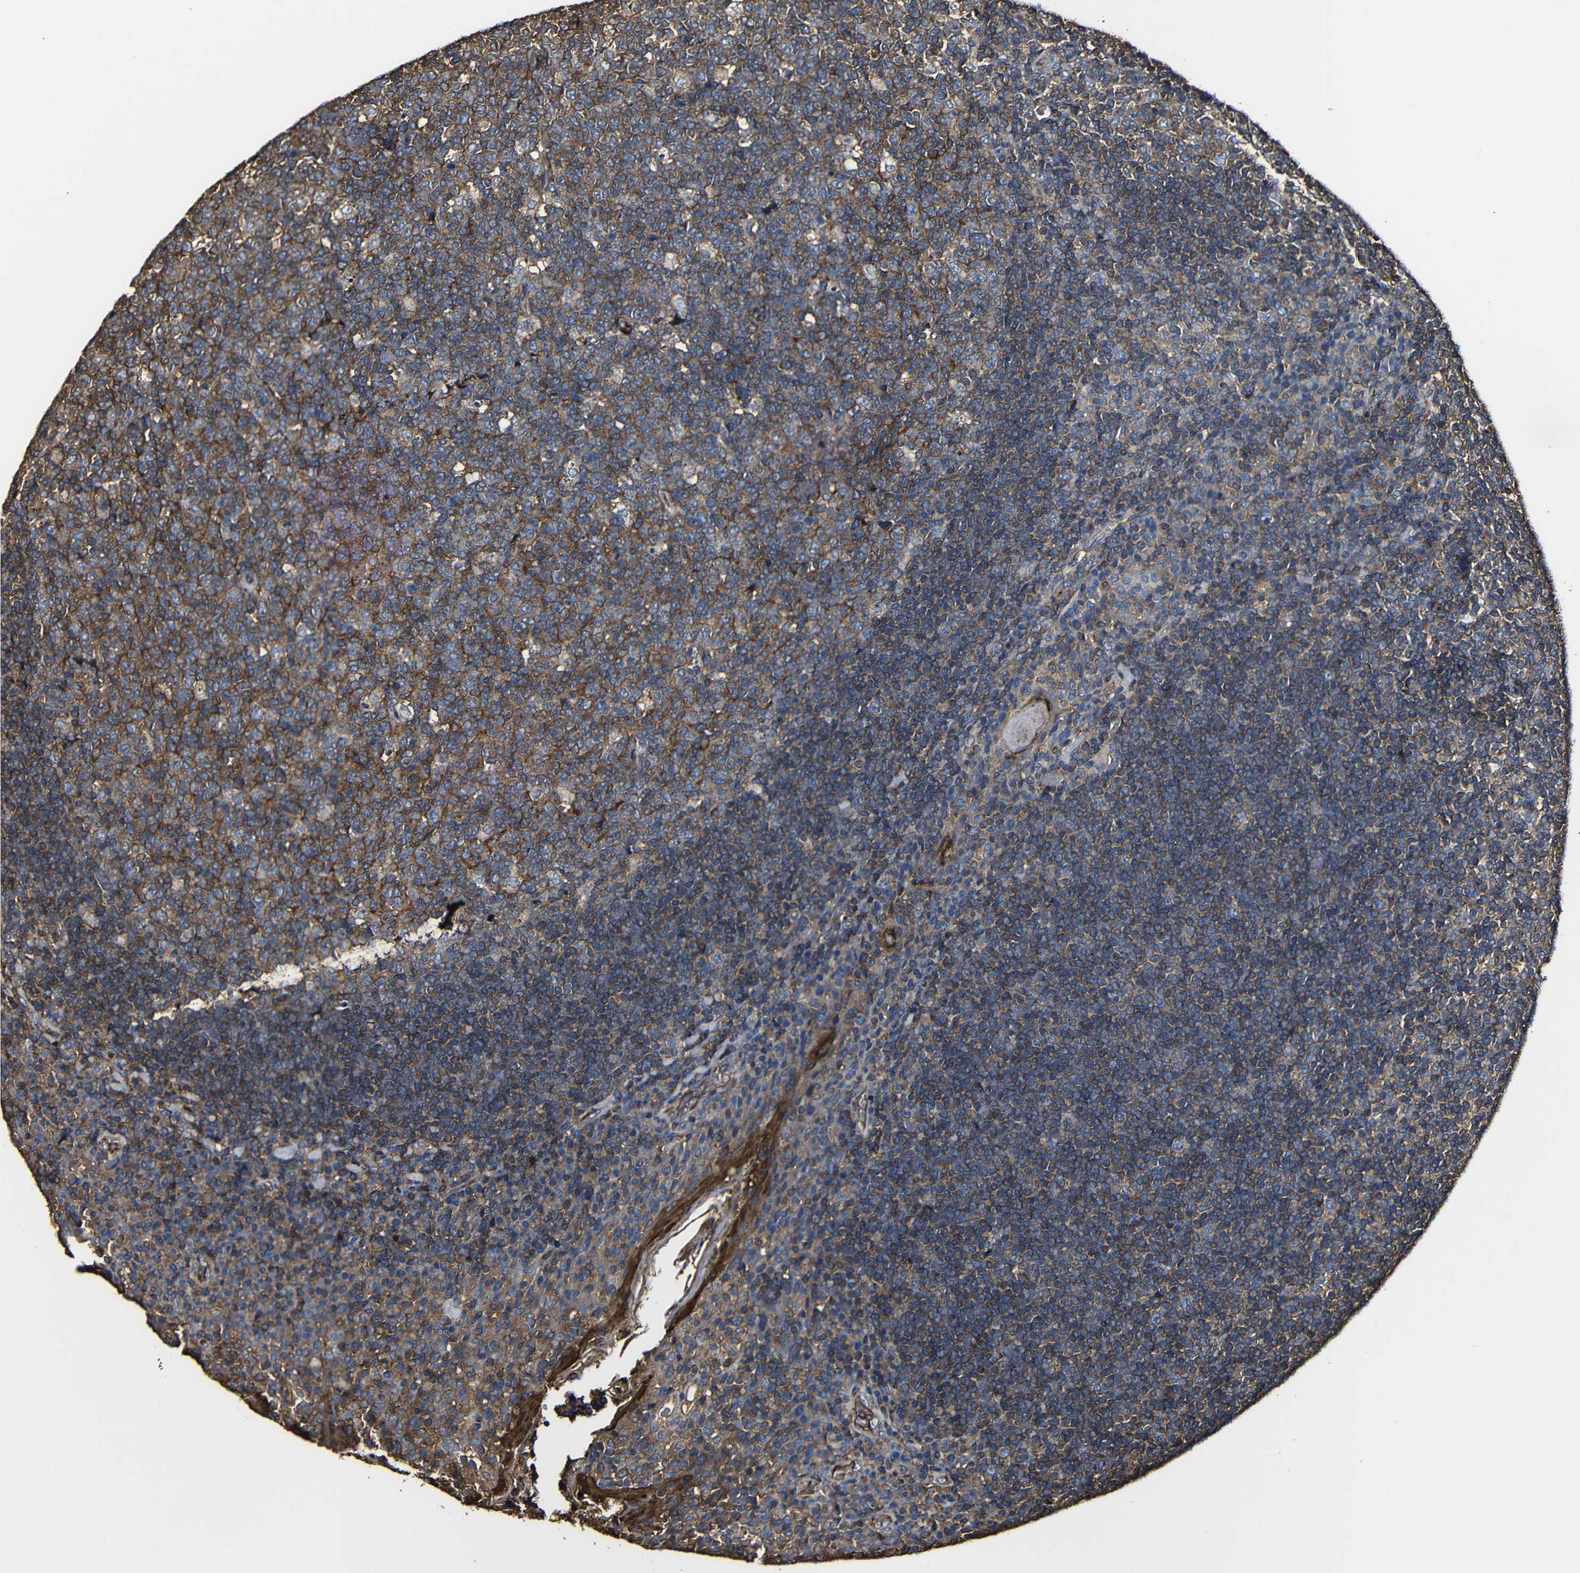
{"staining": {"intensity": "moderate", "quantity": ">75%", "location": "cytoplasmic/membranous"}, "tissue": "tonsil", "cell_type": "Germinal center cells", "image_type": "normal", "snomed": [{"axis": "morphology", "description": "Normal tissue, NOS"}, {"axis": "topography", "description": "Tonsil"}], "caption": "Tonsil stained with IHC exhibits moderate cytoplasmic/membranous positivity in approximately >75% of germinal center cells. The staining is performed using DAB (3,3'-diaminobenzidine) brown chromogen to label protein expression. The nuclei are counter-stained blue using hematoxylin.", "gene": "MSN", "patient": {"sex": "male", "age": 17}}